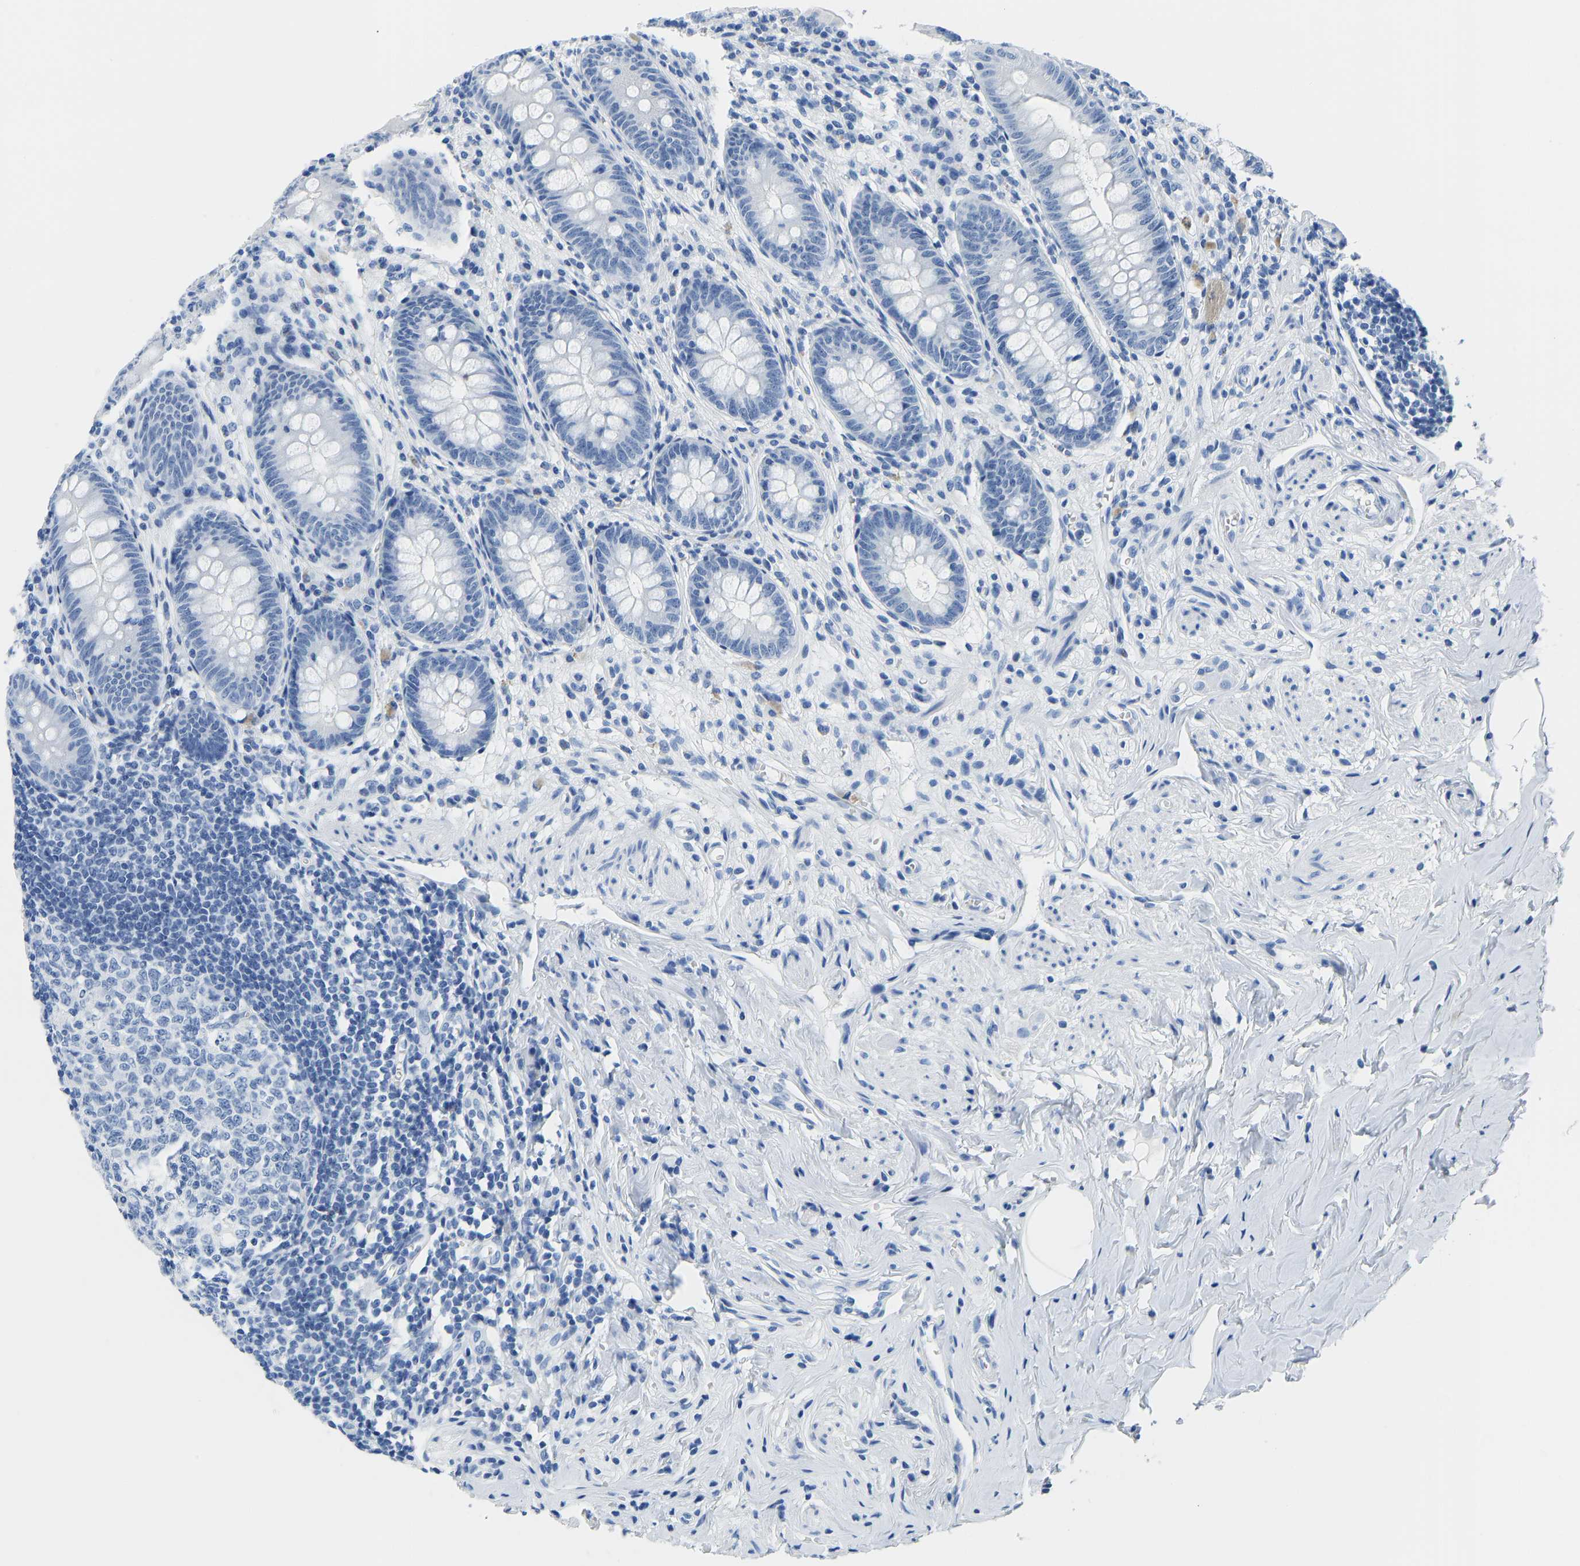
{"staining": {"intensity": "negative", "quantity": "none", "location": "none"}, "tissue": "appendix", "cell_type": "Glandular cells", "image_type": "normal", "snomed": [{"axis": "morphology", "description": "Normal tissue, NOS"}, {"axis": "topography", "description": "Appendix"}], "caption": "Immunohistochemistry photomicrograph of benign appendix: appendix stained with DAB (3,3'-diaminobenzidine) displays no significant protein expression in glandular cells.", "gene": "SERPINB3", "patient": {"sex": "male", "age": 56}}